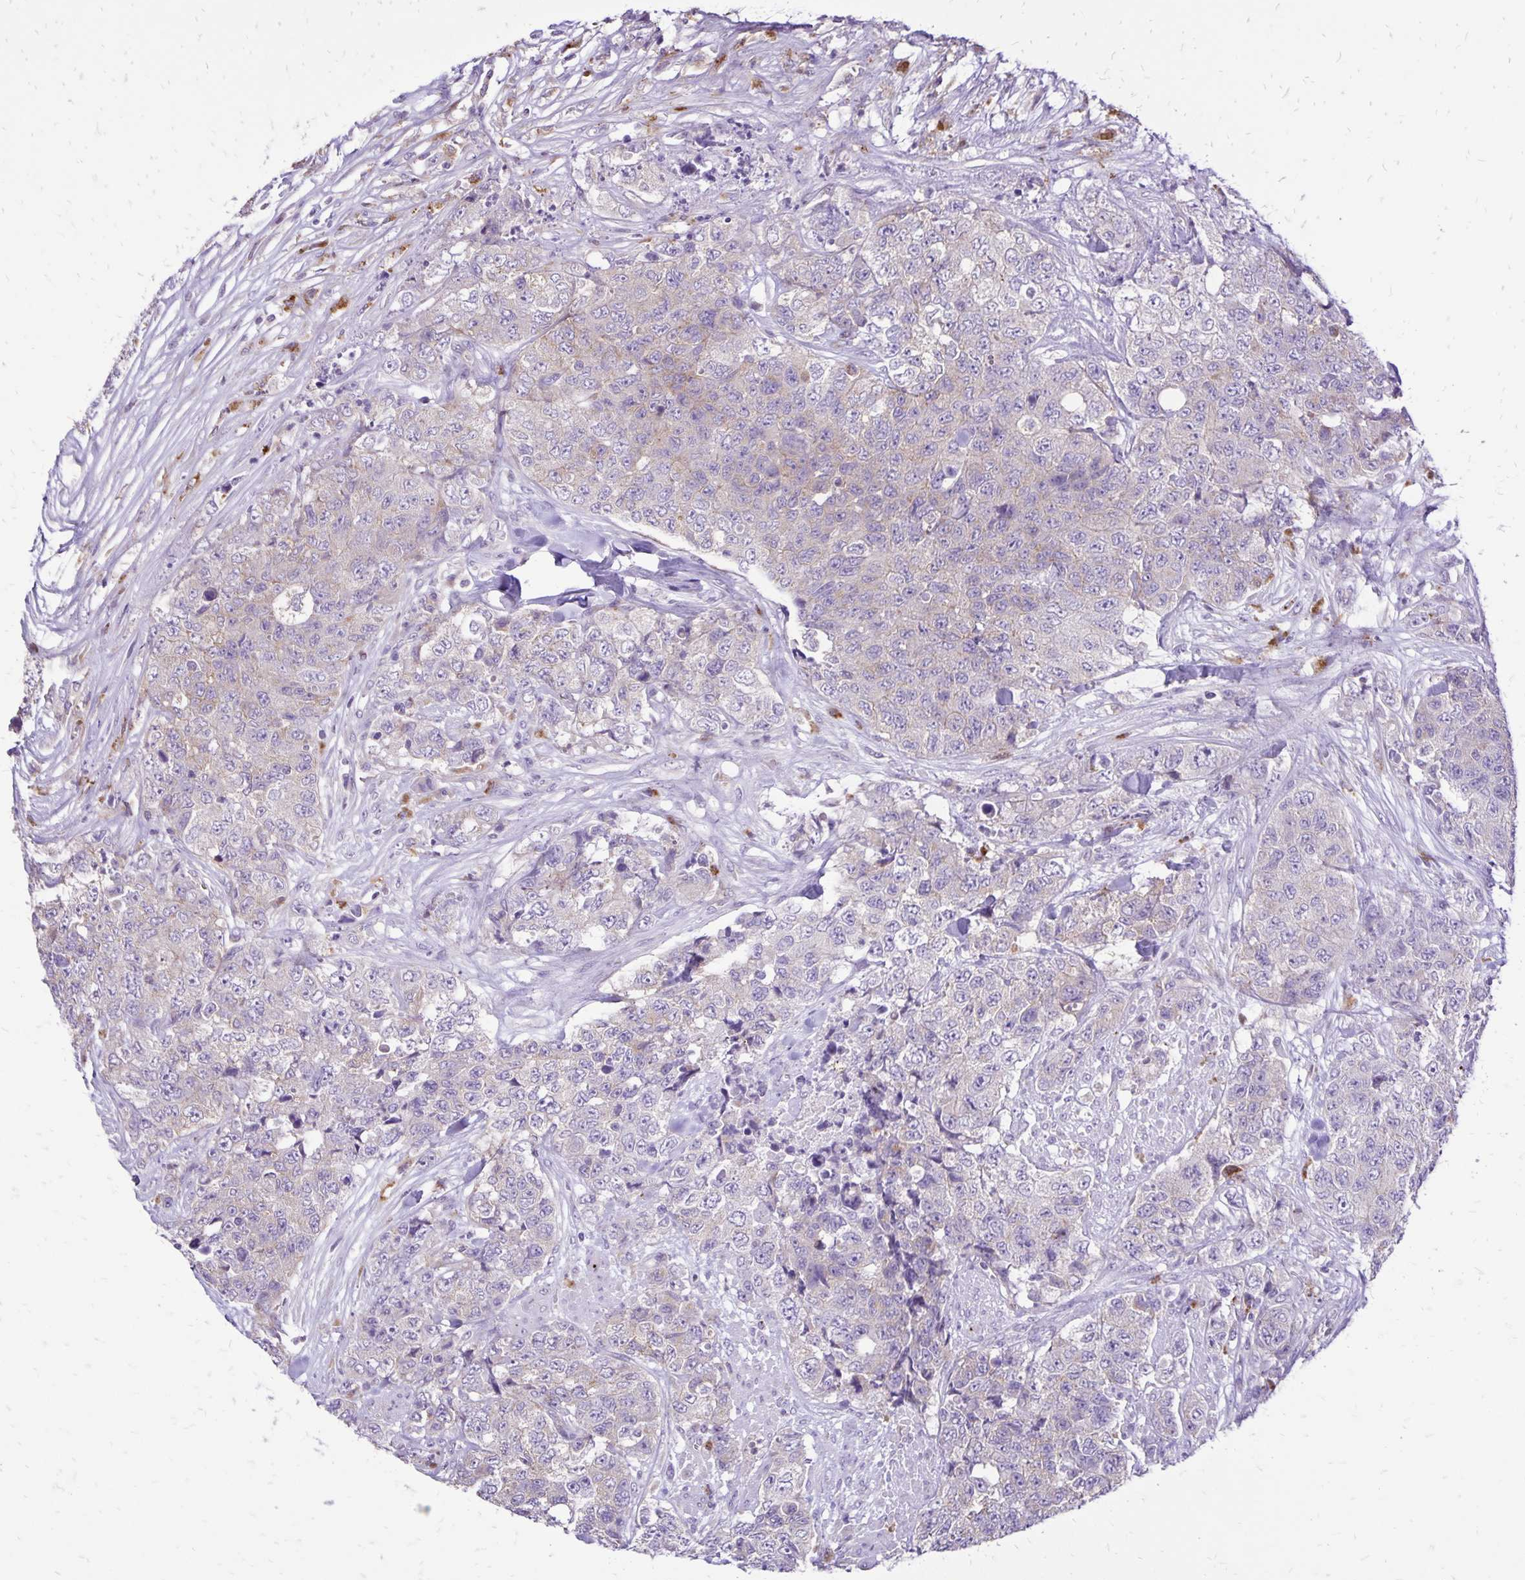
{"staining": {"intensity": "negative", "quantity": "none", "location": "none"}, "tissue": "urothelial cancer", "cell_type": "Tumor cells", "image_type": "cancer", "snomed": [{"axis": "morphology", "description": "Urothelial carcinoma, High grade"}, {"axis": "topography", "description": "Urinary bladder"}], "caption": "Tumor cells show no significant staining in urothelial cancer. (Stains: DAB (3,3'-diaminobenzidine) immunohistochemistry with hematoxylin counter stain, Microscopy: brightfield microscopy at high magnification).", "gene": "EIF5A", "patient": {"sex": "female", "age": 78}}